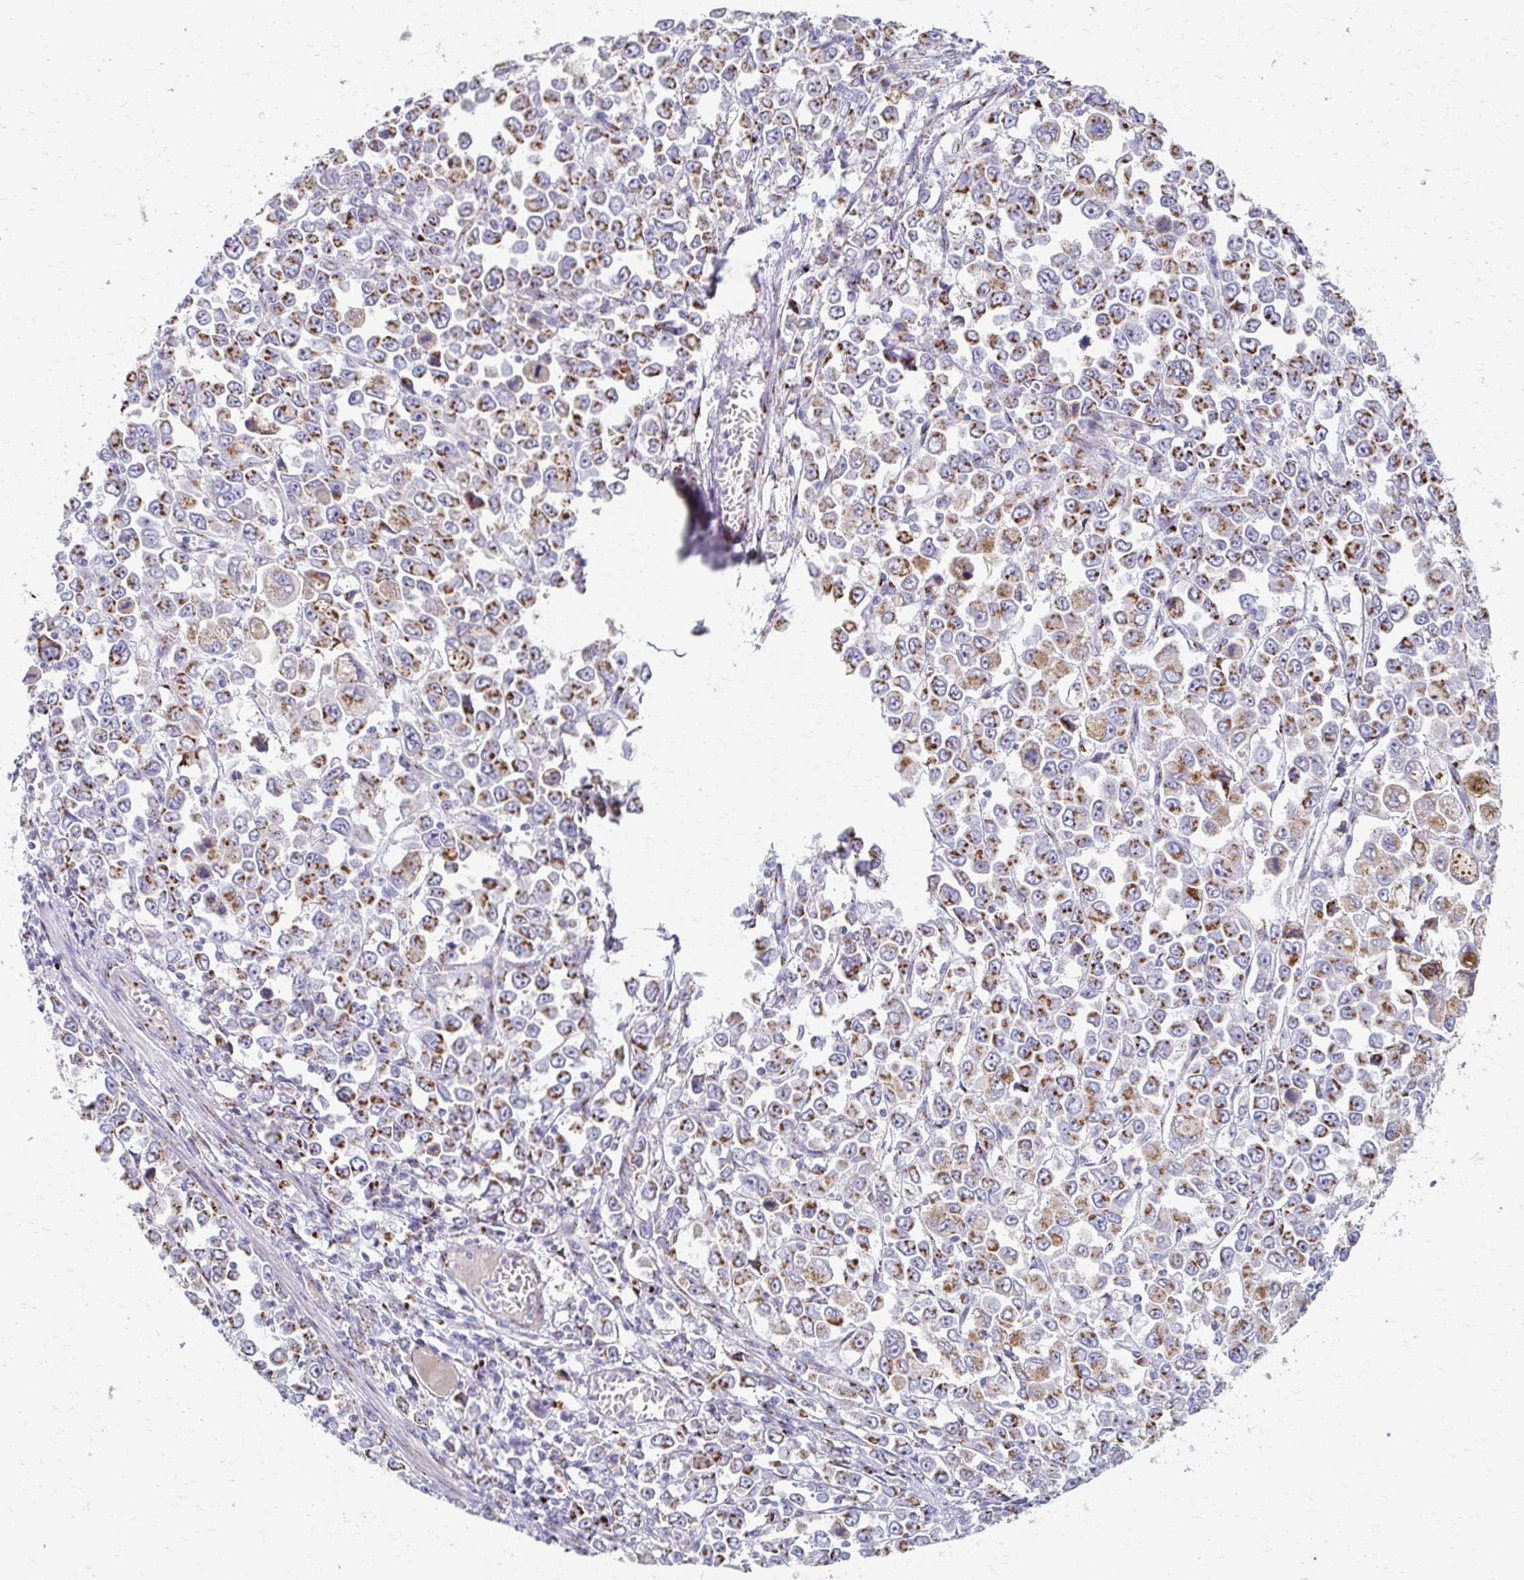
{"staining": {"intensity": "moderate", "quantity": ">75%", "location": "cytoplasmic/membranous"}, "tissue": "stomach cancer", "cell_type": "Tumor cells", "image_type": "cancer", "snomed": [{"axis": "morphology", "description": "Adenocarcinoma, NOS"}, {"axis": "topography", "description": "Stomach, upper"}], "caption": "Stomach cancer (adenocarcinoma) was stained to show a protein in brown. There is medium levels of moderate cytoplasmic/membranous expression in approximately >75% of tumor cells.", "gene": "TM9SF1", "patient": {"sex": "male", "age": 70}}